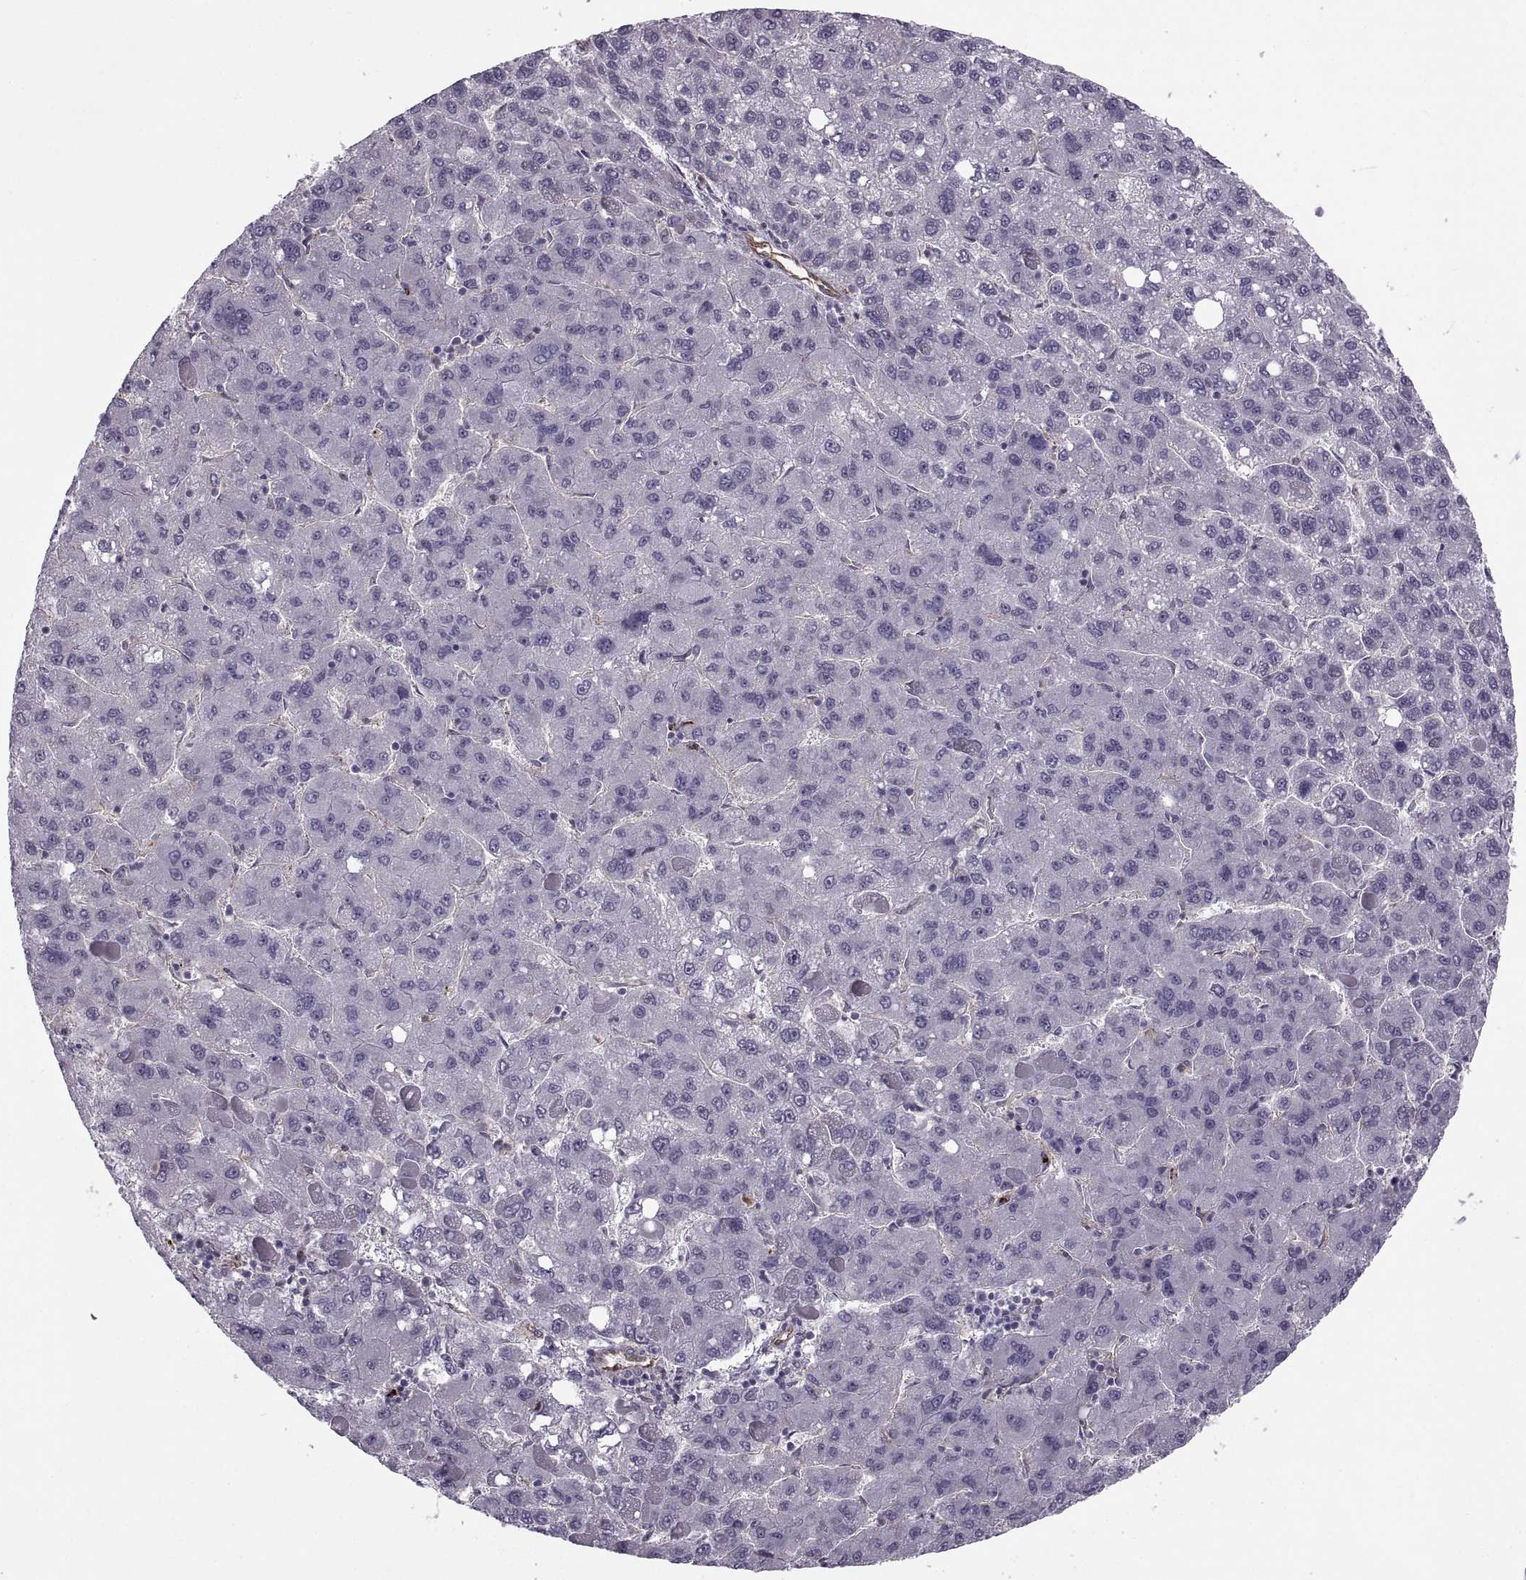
{"staining": {"intensity": "negative", "quantity": "none", "location": "none"}, "tissue": "liver cancer", "cell_type": "Tumor cells", "image_type": "cancer", "snomed": [{"axis": "morphology", "description": "Carcinoma, Hepatocellular, NOS"}, {"axis": "topography", "description": "Liver"}], "caption": "This is a histopathology image of immunohistochemistry (IHC) staining of liver cancer, which shows no staining in tumor cells.", "gene": "RALB", "patient": {"sex": "female", "age": 82}}